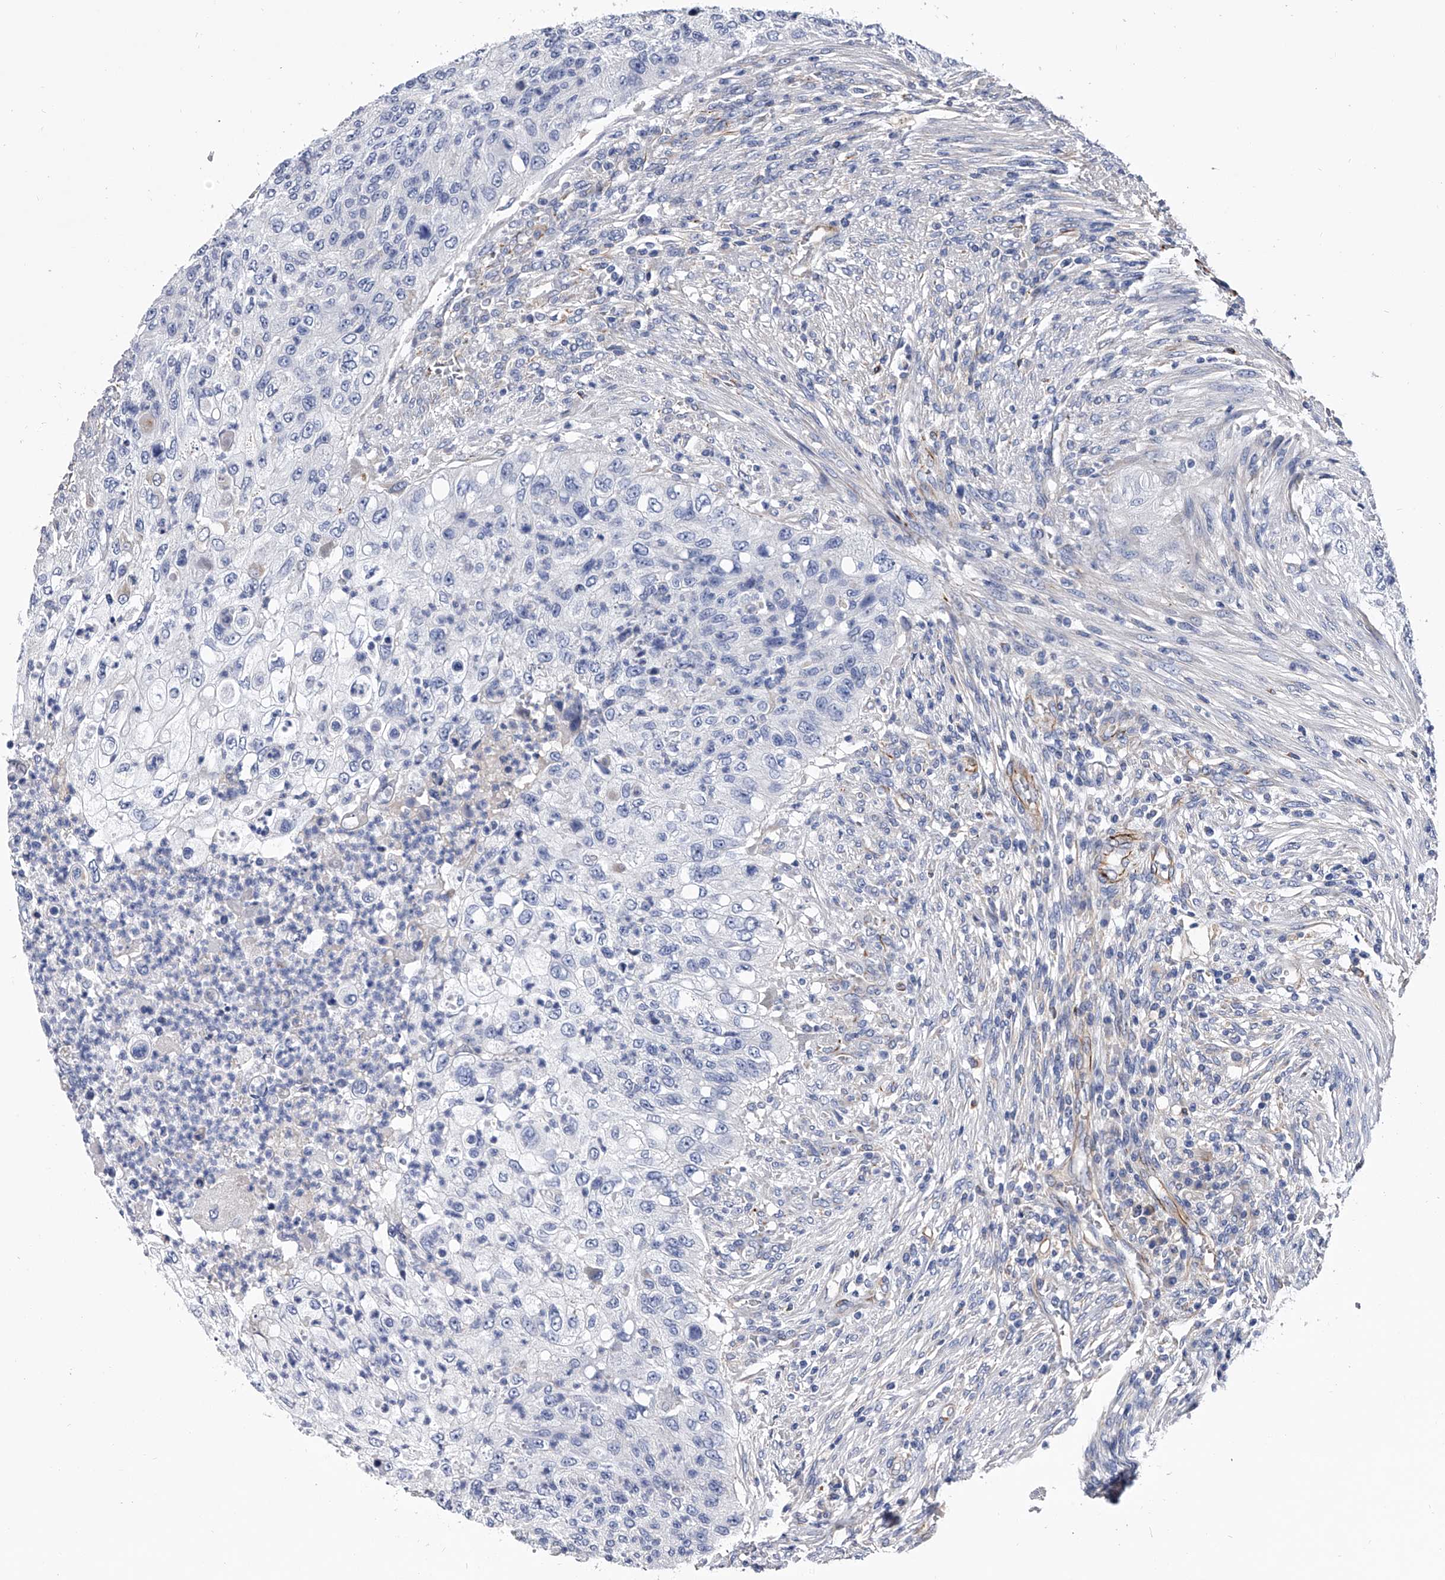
{"staining": {"intensity": "negative", "quantity": "none", "location": "none"}, "tissue": "urothelial cancer", "cell_type": "Tumor cells", "image_type": "cancer", "snomed": [{"axis": "morphology", "description": "Urothelial carcinoma, High grade"}, {"axis": "topography", "description": "Urinary bladder"}], "caption": "The immunohistochemistry (IHC) histopathology image has no significant expression in tumor cells of high-grade urothelial carcinoma tissue. (Stains: DAB (3,3'-diaminobenzidine) immunohistochemistry with hematoxylin counter stain, Microscopy: brightfield microscopy at high magnification).", "gene": "EFCAB7", "patient": {"sex": "female", "age": 60}}